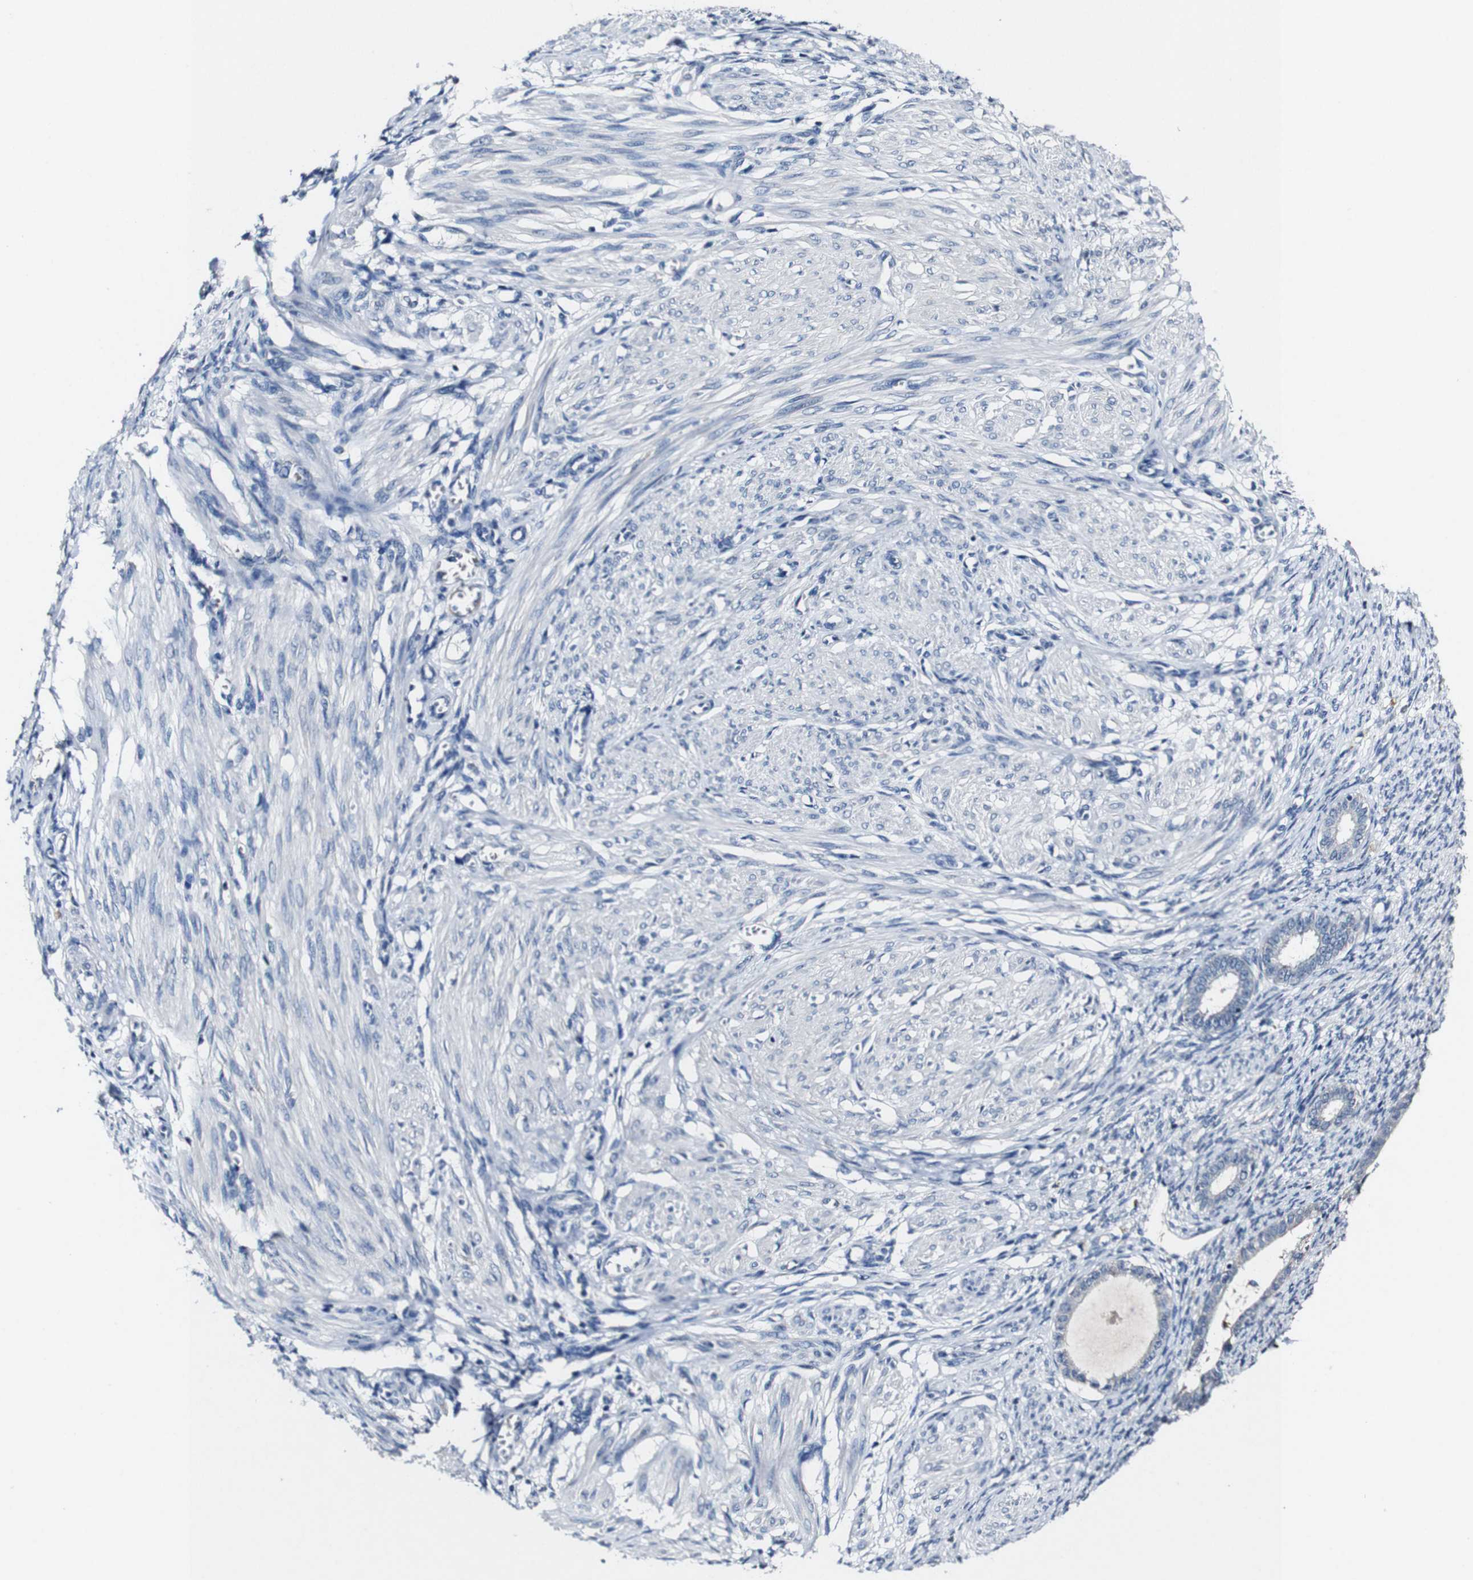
{"staining": {"intensity": "negative", "quantity": "none", "location": "none"}, "tissue": "endometrium", "cell_type": "Cells in endometrial stroma", "image_type": "normal", "snomed": [{"axis": "morphology", "description": "Normal tissue, NOS"}, {"axis": "topography", "description": "Endometrium"}], "caption": "Human endometrium stained for a protein using IHC shows no expression in cells in endometrial stroma.", "gene": "GRAMD1A", "patient": {"sex": "female", "age": 72}}